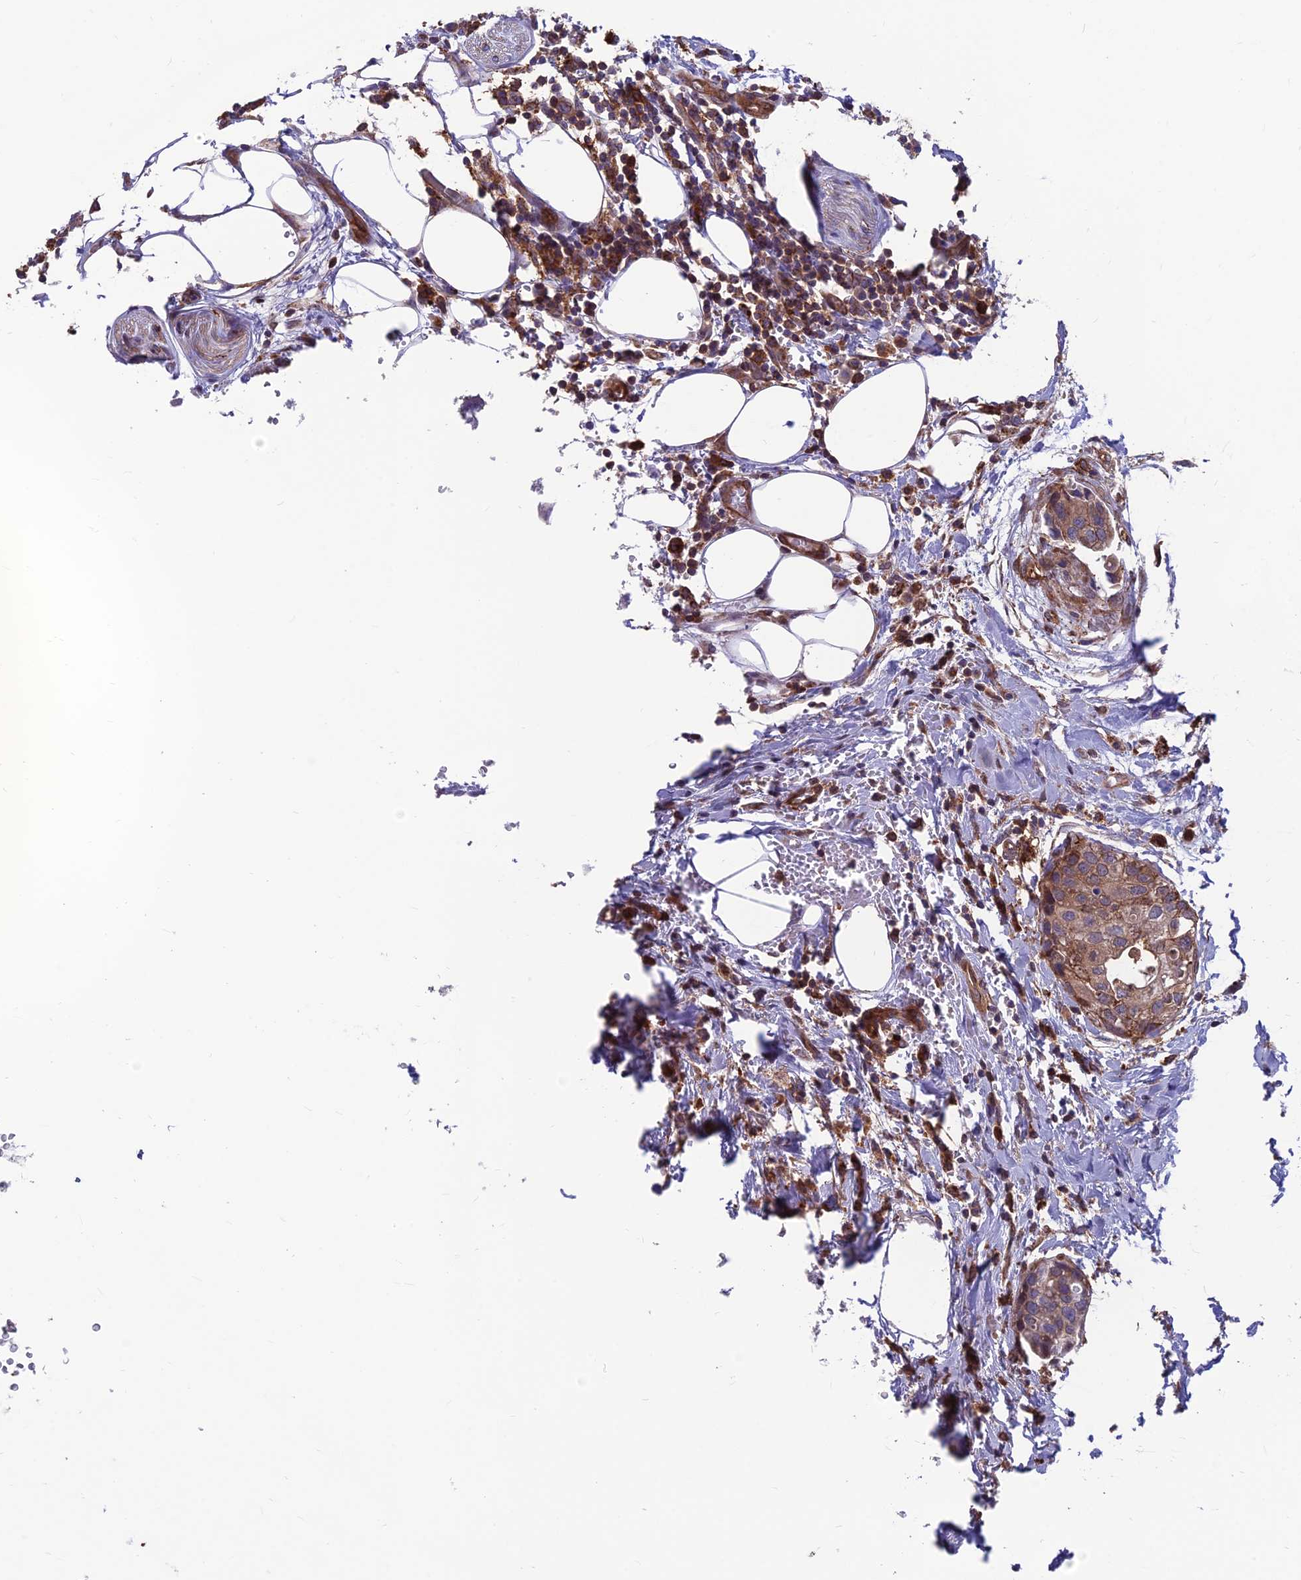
{"staining": {"intensity": "weak", "quantity": "25%-75%", "location": "cytoplasmic/membranous"}, "tissue": "urothelial cancer", "cell_type": "Tumor cells", "image_type": "cancer", "snomed": [{"axis": "morphology", "description": "Urothelial carcinoma, High grade"}, {"axis": "topography", "description": "Urinary bladder"}], "caption": "Urothelial carcinoma (high-grade) stained with a brown dye demonstrates weak cytoplasmic/membranous positive staining in approximately 25%-75% of tumor cells.", "gene": "RTN4RL1", "patient": {"sex": "male", "age": 64}}